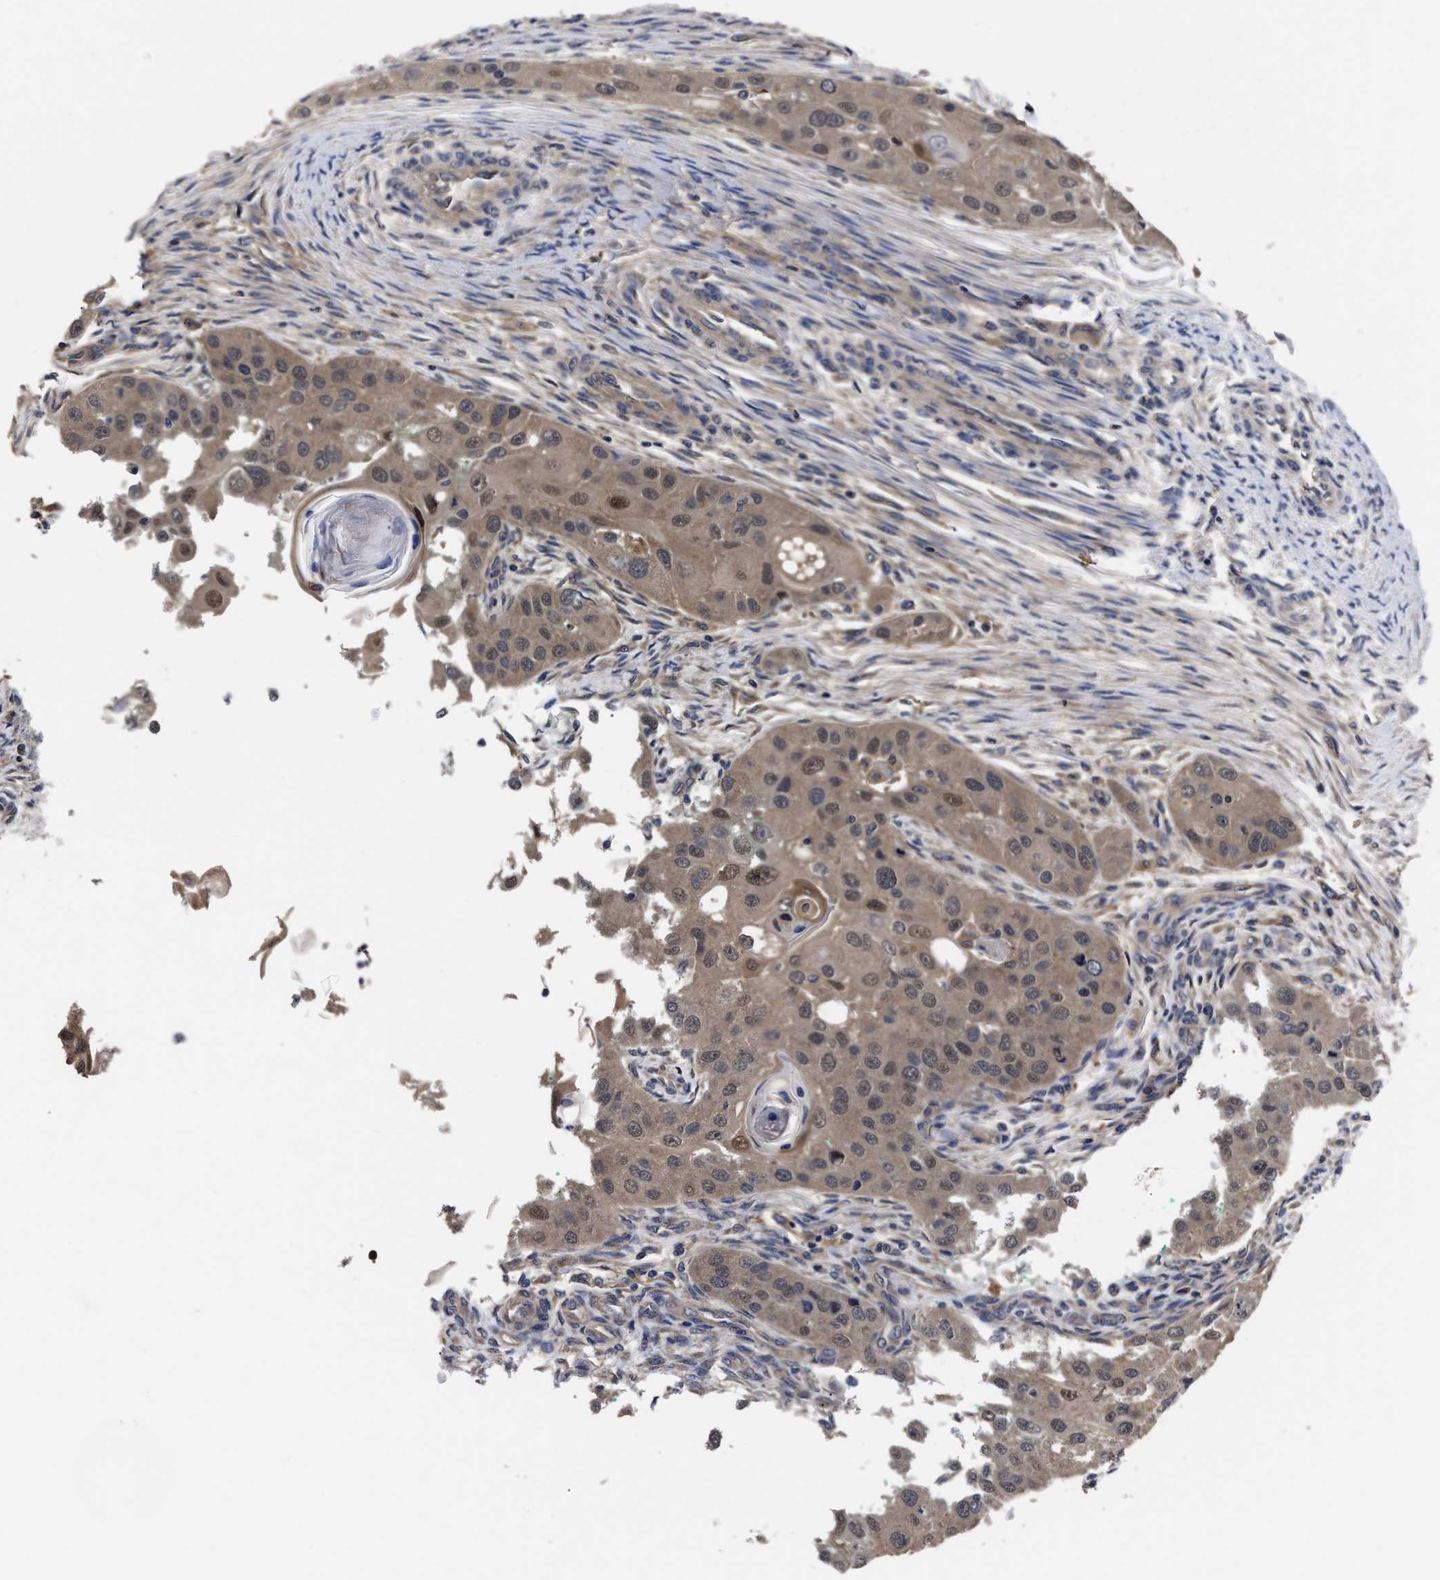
{"staining": {"intensity": "moderate", "quantity": "<25%", "location": "cytoplasmic/membranous,nuclear"}, "tissue": "head and neck cancer", "cell_type": "Tumor cells", "image_type": "cancer", "snomed": [{"axis": "morphology", "description": "Normal tissue, NOS"}, {"axis": "morphology", "description": "Squamous cell carcinoma, NOS"}, {"axis": "topography", "description": "Skeletal muscle"}, {"axis": "topography", "description": "Head-Neck"}], "caption": "Head and neck squamous cell carcinoma stained with immunohistochemistry demonstrates moderate cytoplasmic/membranous and nuclear staining in approximately <25% of tumor cells.", "gene": "SOCS5", "patient": {"sex": "male", "age": 51}}